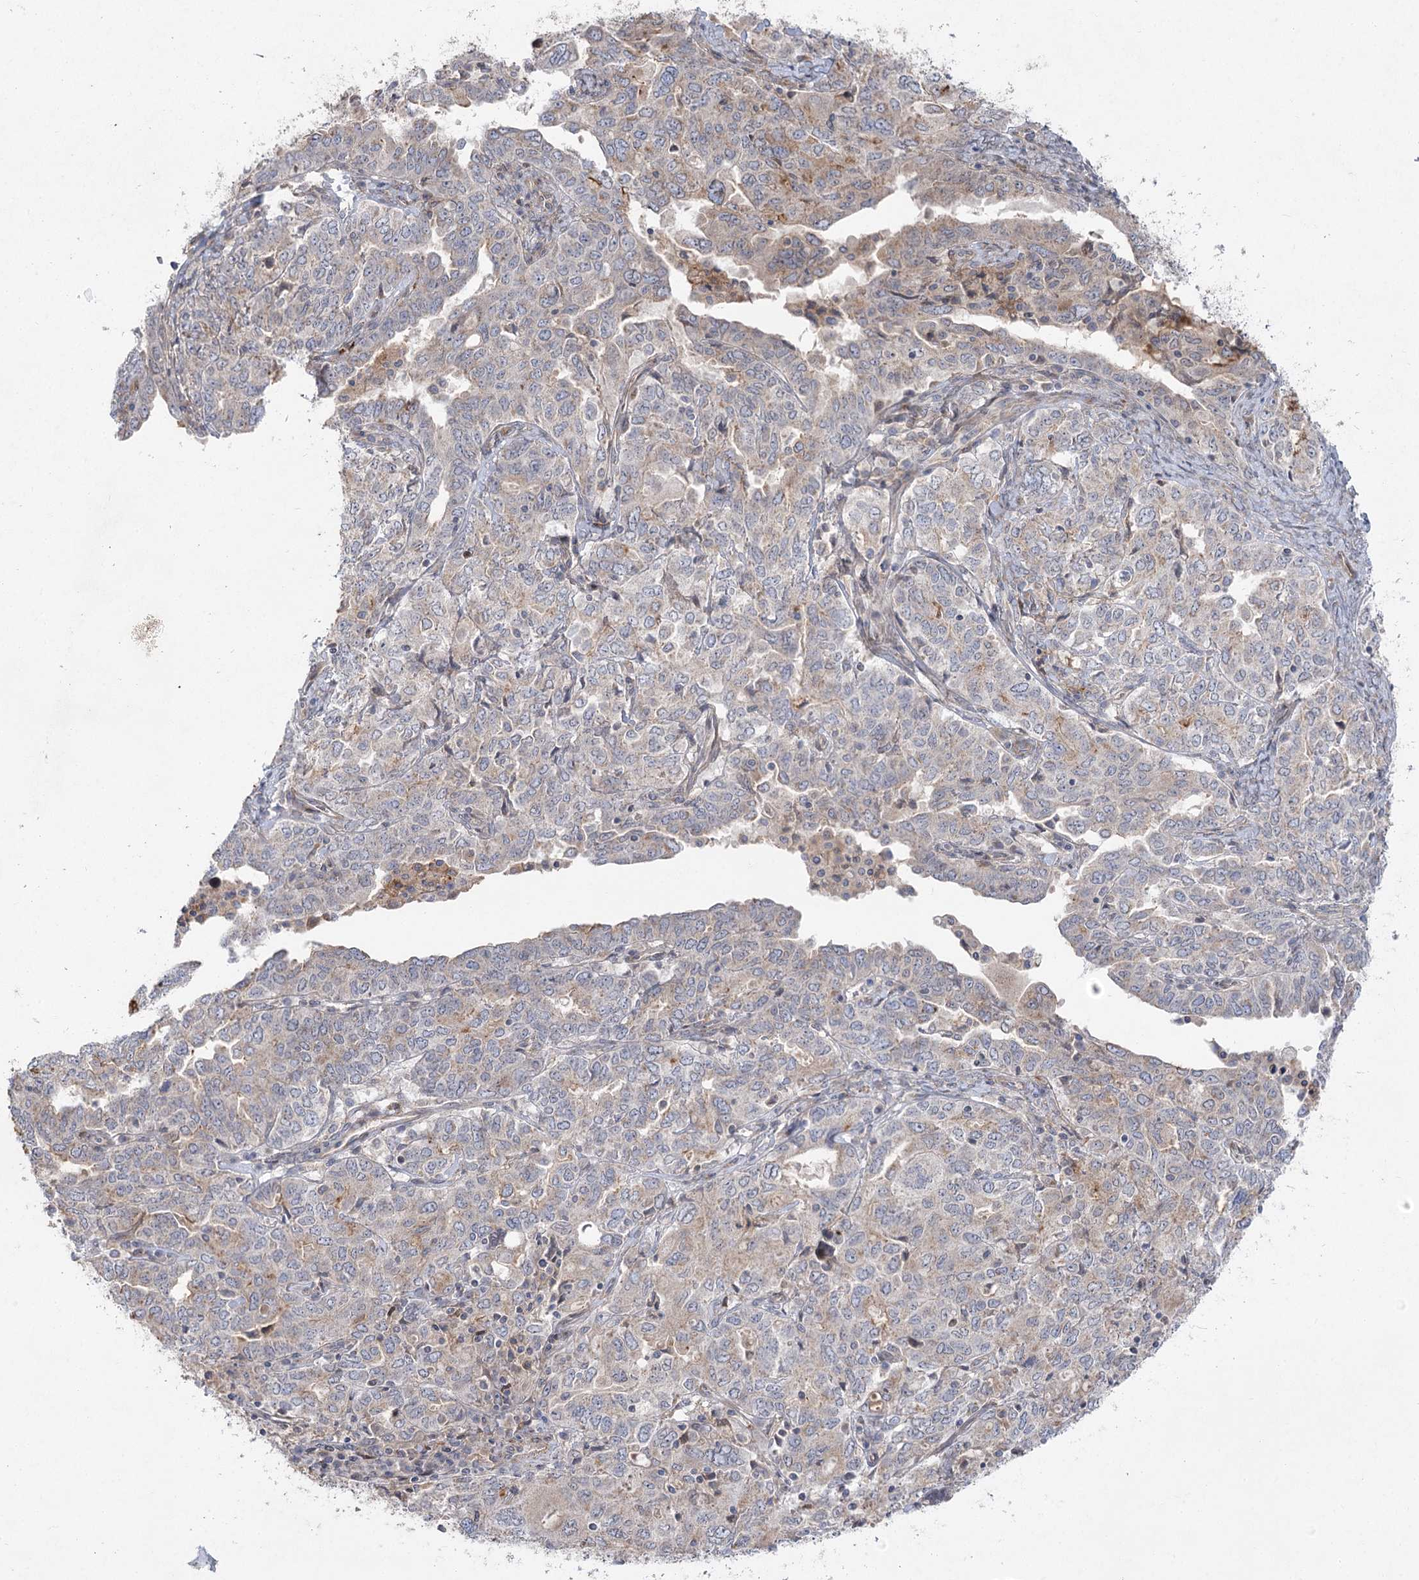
{"staining": {"intensity": "moderate", "quantity": "<25%", "location": "cytoplasmic/membranous"}, "tissue": "ovarian cancer", "cell_type": "Tumor cells", "image_type": "cancer", "snomed": [{"axis": "morphology", "description": "Carcinoma, endometroid"}, {"axis": "topography", "description": "Ovary"}], "caption": "Protein expression analysis of human ovarian cancer reveals moderate cytoplasmic/membranous expression in approximately <25% of tumor cells.", "gene": "SH3BP5L", "patient": {"sex": "female", "age": 62}}